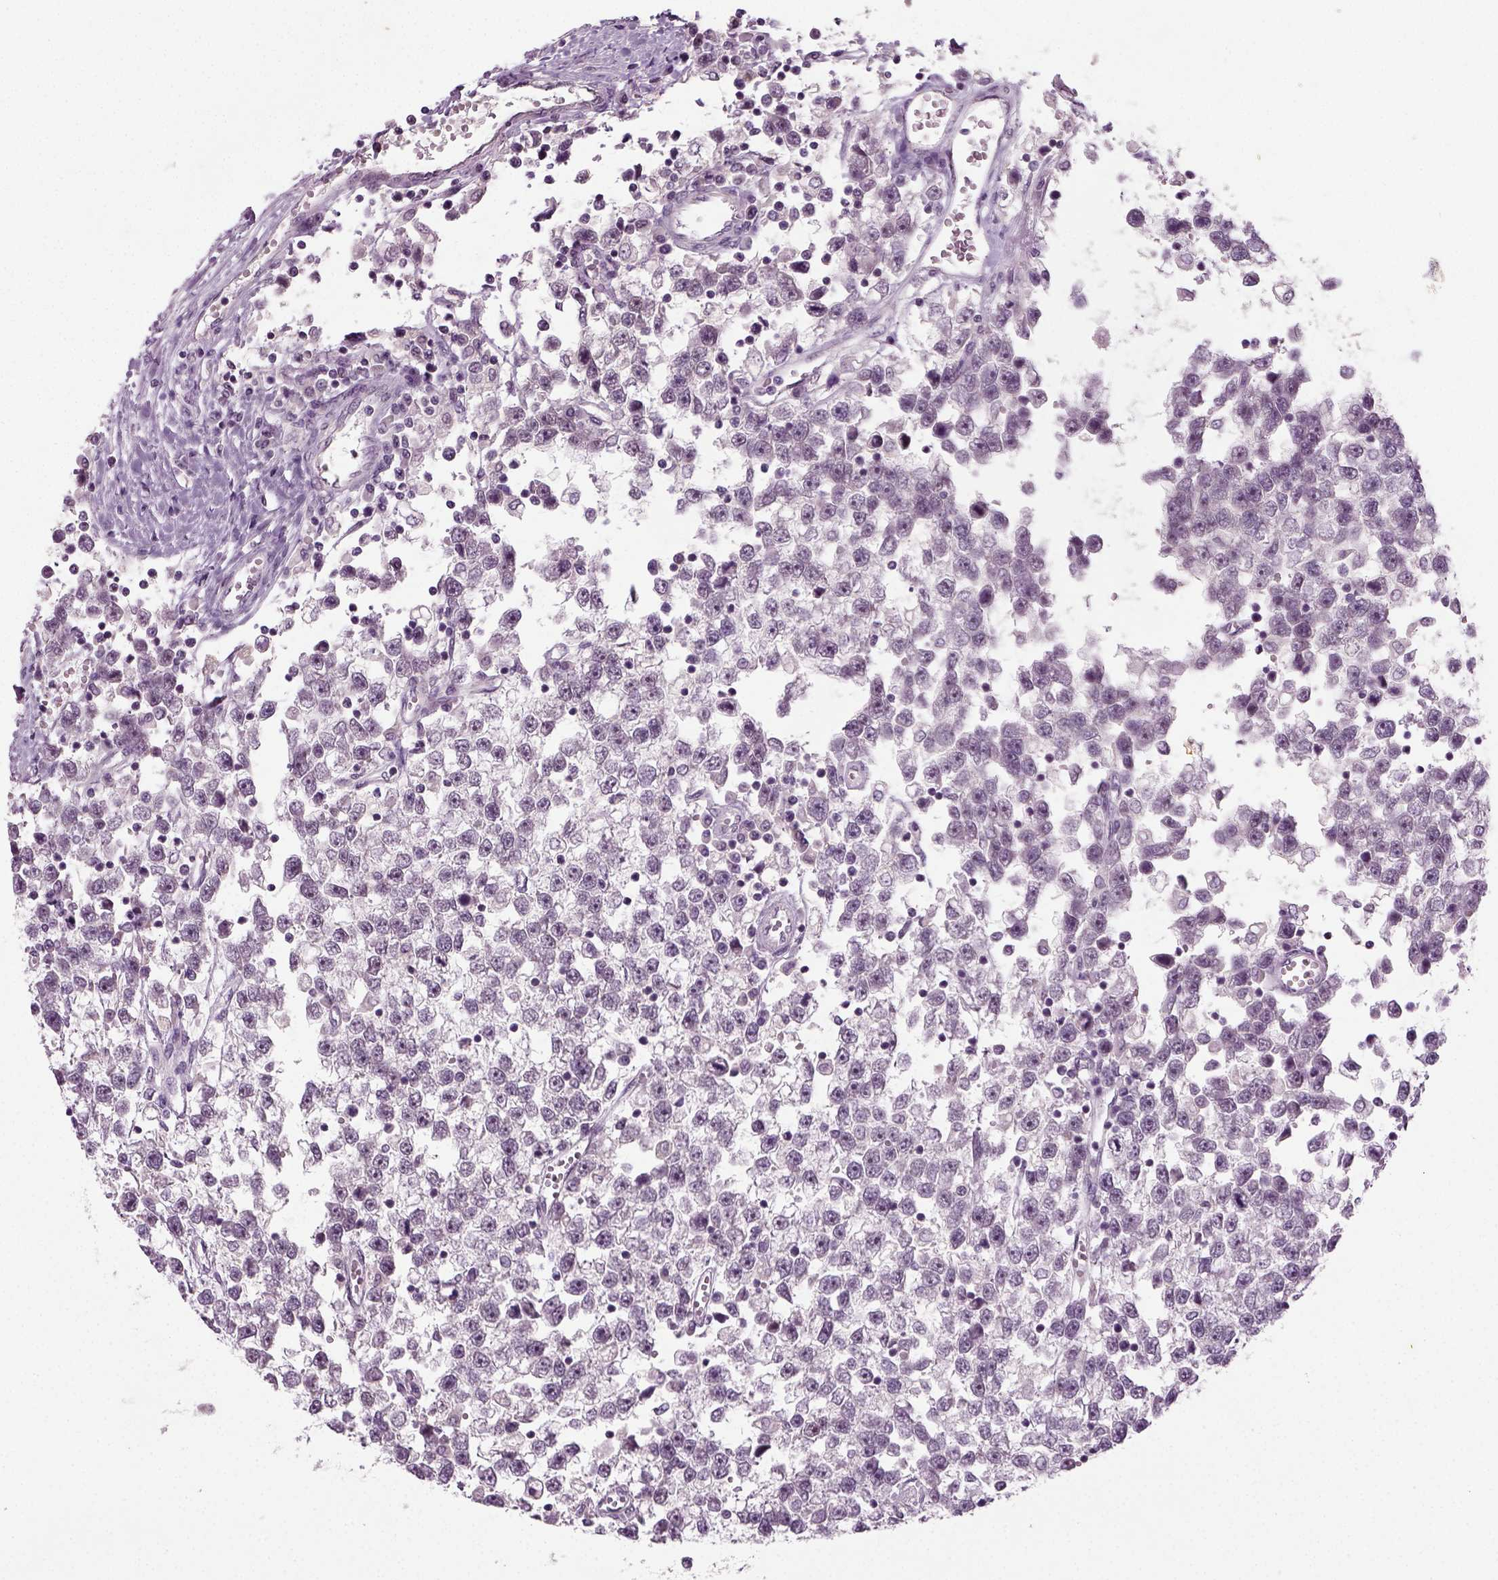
{"staining": {"intensity": "weak", "quantity": "<25%", "location": "nuclear"}, "tissue": "testis cancer", "cell_type": "Tumor cells", "image_type": "cancer", "snomed": [{"axis": "morphology", "description": "Seminoma, NOS"}, {"axis": "topography", "description": "Testis"}], "caption": "Tumor cells are negative for protein expression in human seminoma (testis).", "gene": "SYNGAP1", "patient": {"sex": "male", "age": 34}}